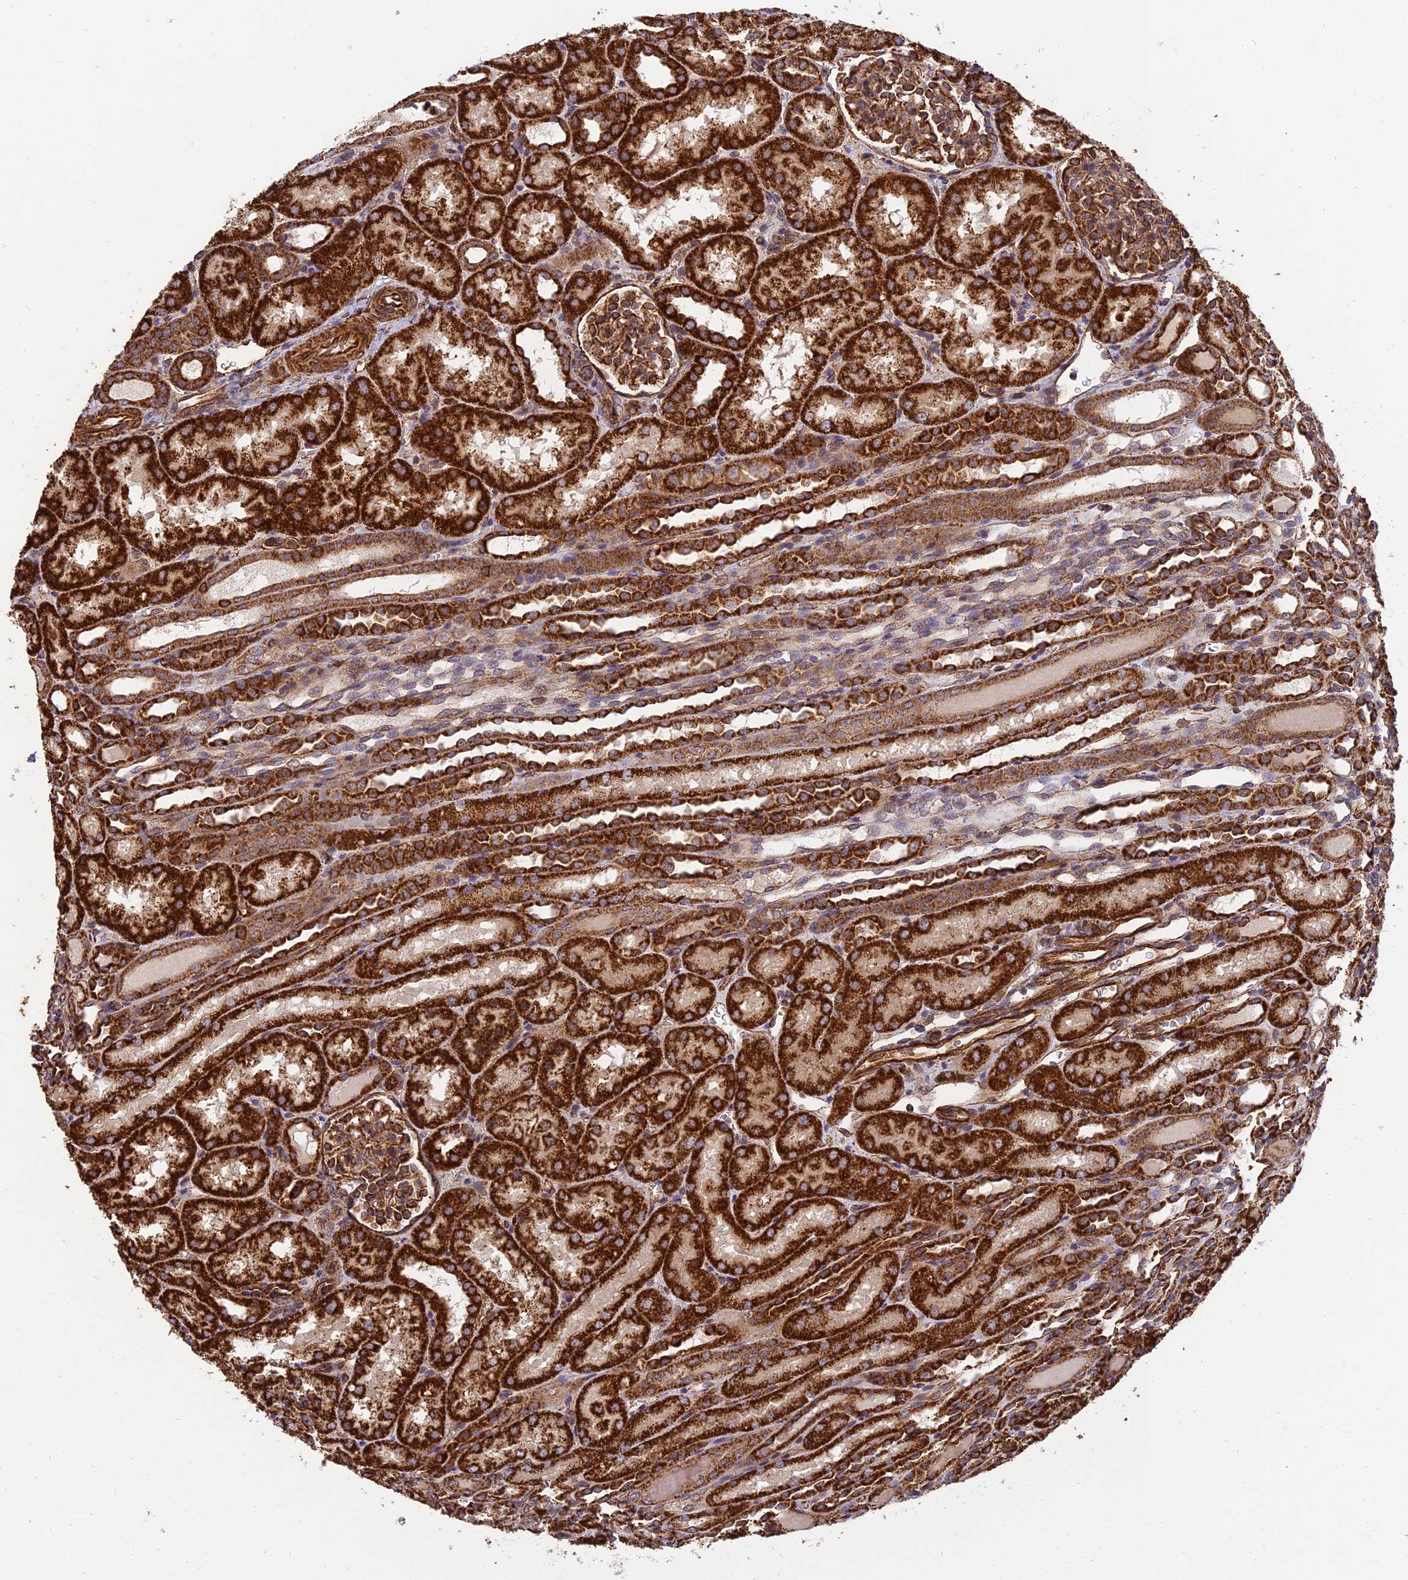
{"staining": {"intensity": "strong", "quantity": ">75%", "location": "cytoplasmic/membranous"}, "tissue": "kidney", "cell_type": "Cells in glomeruli", "image_type": "normal", "snomed": [{"axis": "morphology", "description": "Normal tissue, NOS"}, {"axis": "topography", "description": "Kidney"}], "caption": "Protein staining of benign kidney demonstrates strong cytoplasmic/membranous staining in about >75% of cells in glomeruli.", "gene": "DSTYK", "patient": {"sex": "male", "age": 1}}